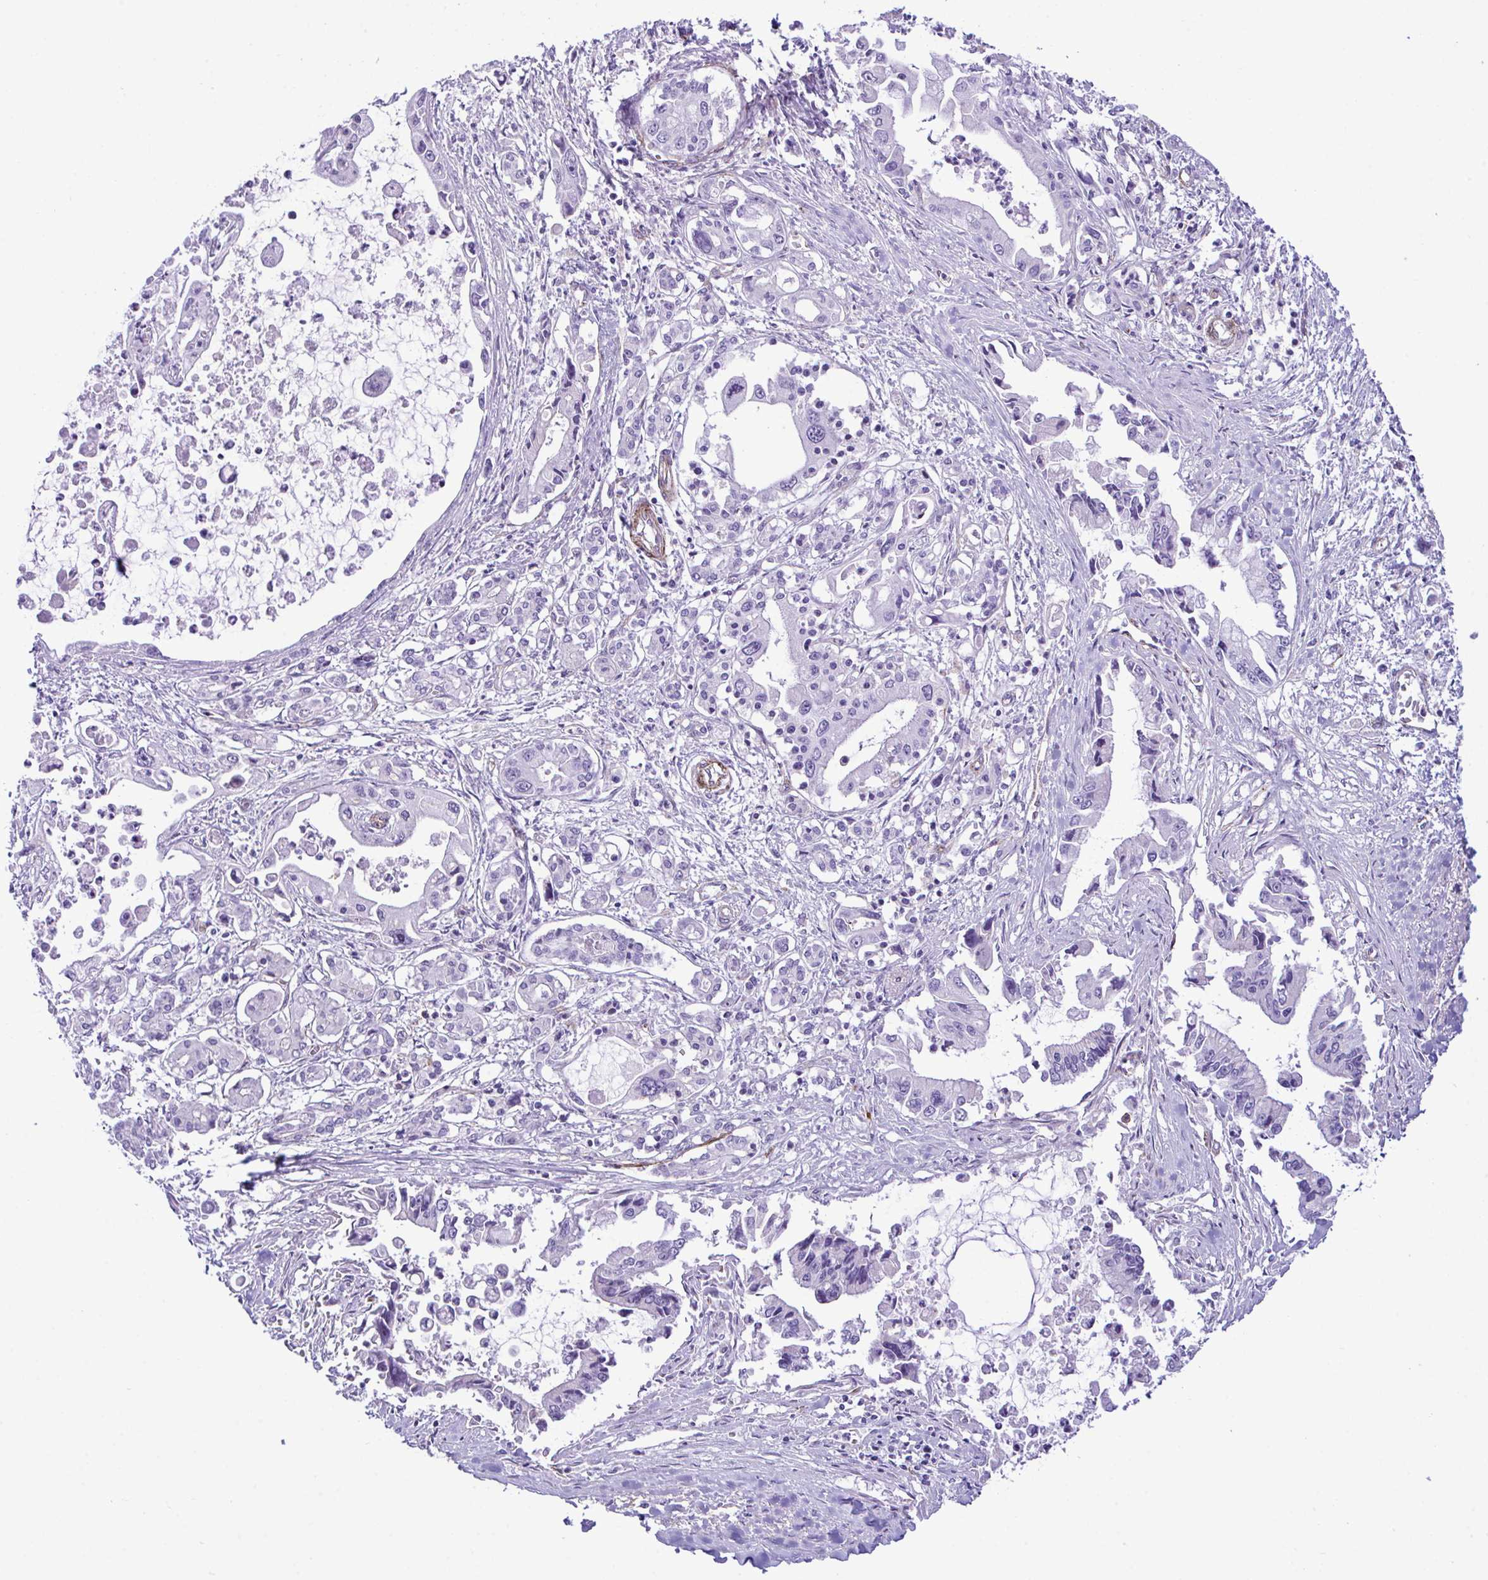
{"staining": {"intensity": "negative", "quantity": "none", "location": "none"}, "tissue": "pancreatic cancer", "cell_type": "Tumor cells", "image_type": "cancer", "snomed": [{"axis": "morphology", "description": "Adenocarcinoma, NOS"}, {"axis": "topography", "description": "Pancreas"}], "caption": "This is a image of immunohistochemistry staining of adenocarcinoma (pancreatic), which shows no expression in tumor cells.", "gene": "SYNPO2L", "patient": {"sex": "male", "age": 84}}